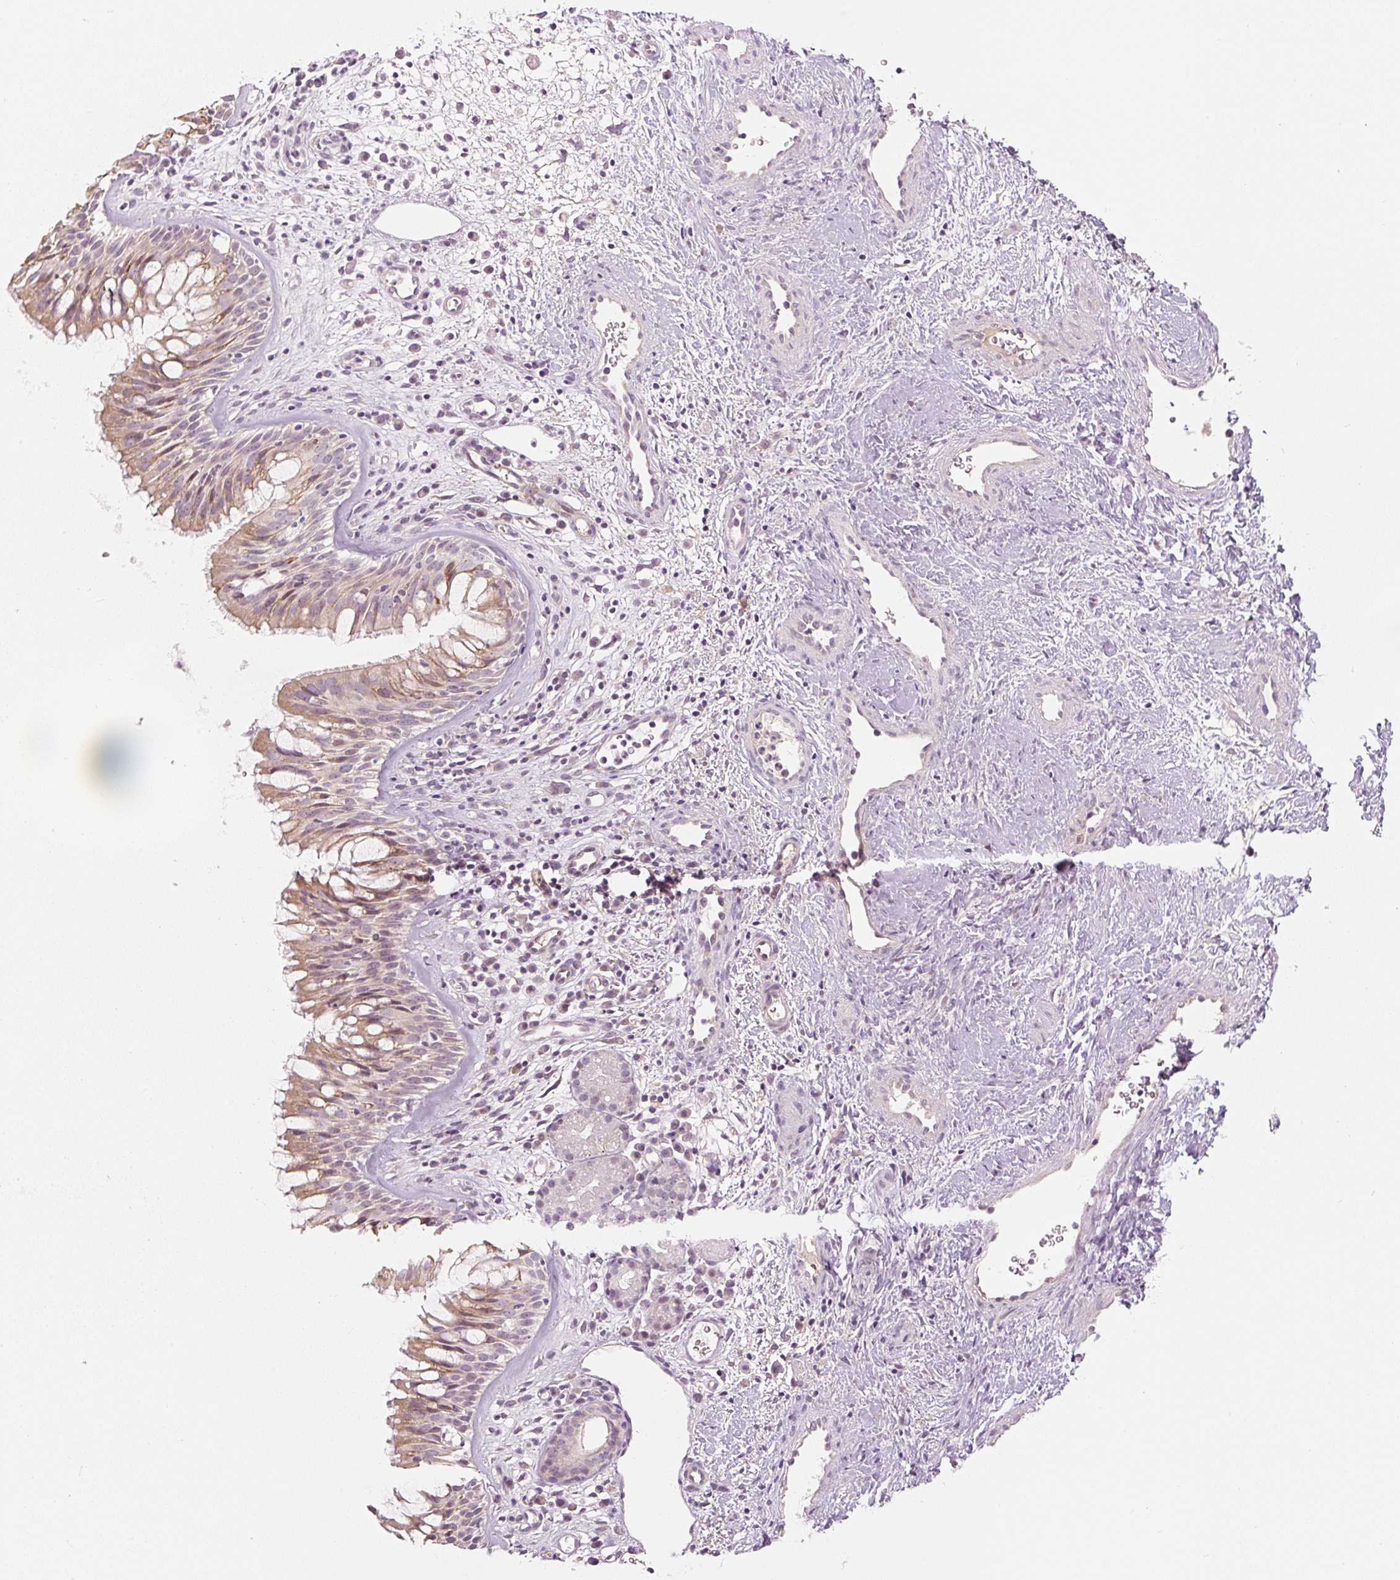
{"staining": {"intensity": "weak", "quantity": "25%-75%", "location": "cytoplasmic/membranous,nuclear"}, "tissue": "nasopharynx", "cell_type": "Respiratory epithelial cells", "image_type": "normal", "snomed": [{"axis": "morphology", "description": "Normal tissue, NOS"}, {"axis": "topography", "description": "Nasopharynx"}], "caption": "Benign nasopharynx shows weak cytoplasmic/membranous,nuclear staining in about 25%-75% of respiratory epithelial cells, visualized by immunohistochemistry. The protein is shown in brown color, while the nuclei are stained blue.", "gene": "PWWP3B", "patient": {"sex": "male", "age": 65}}